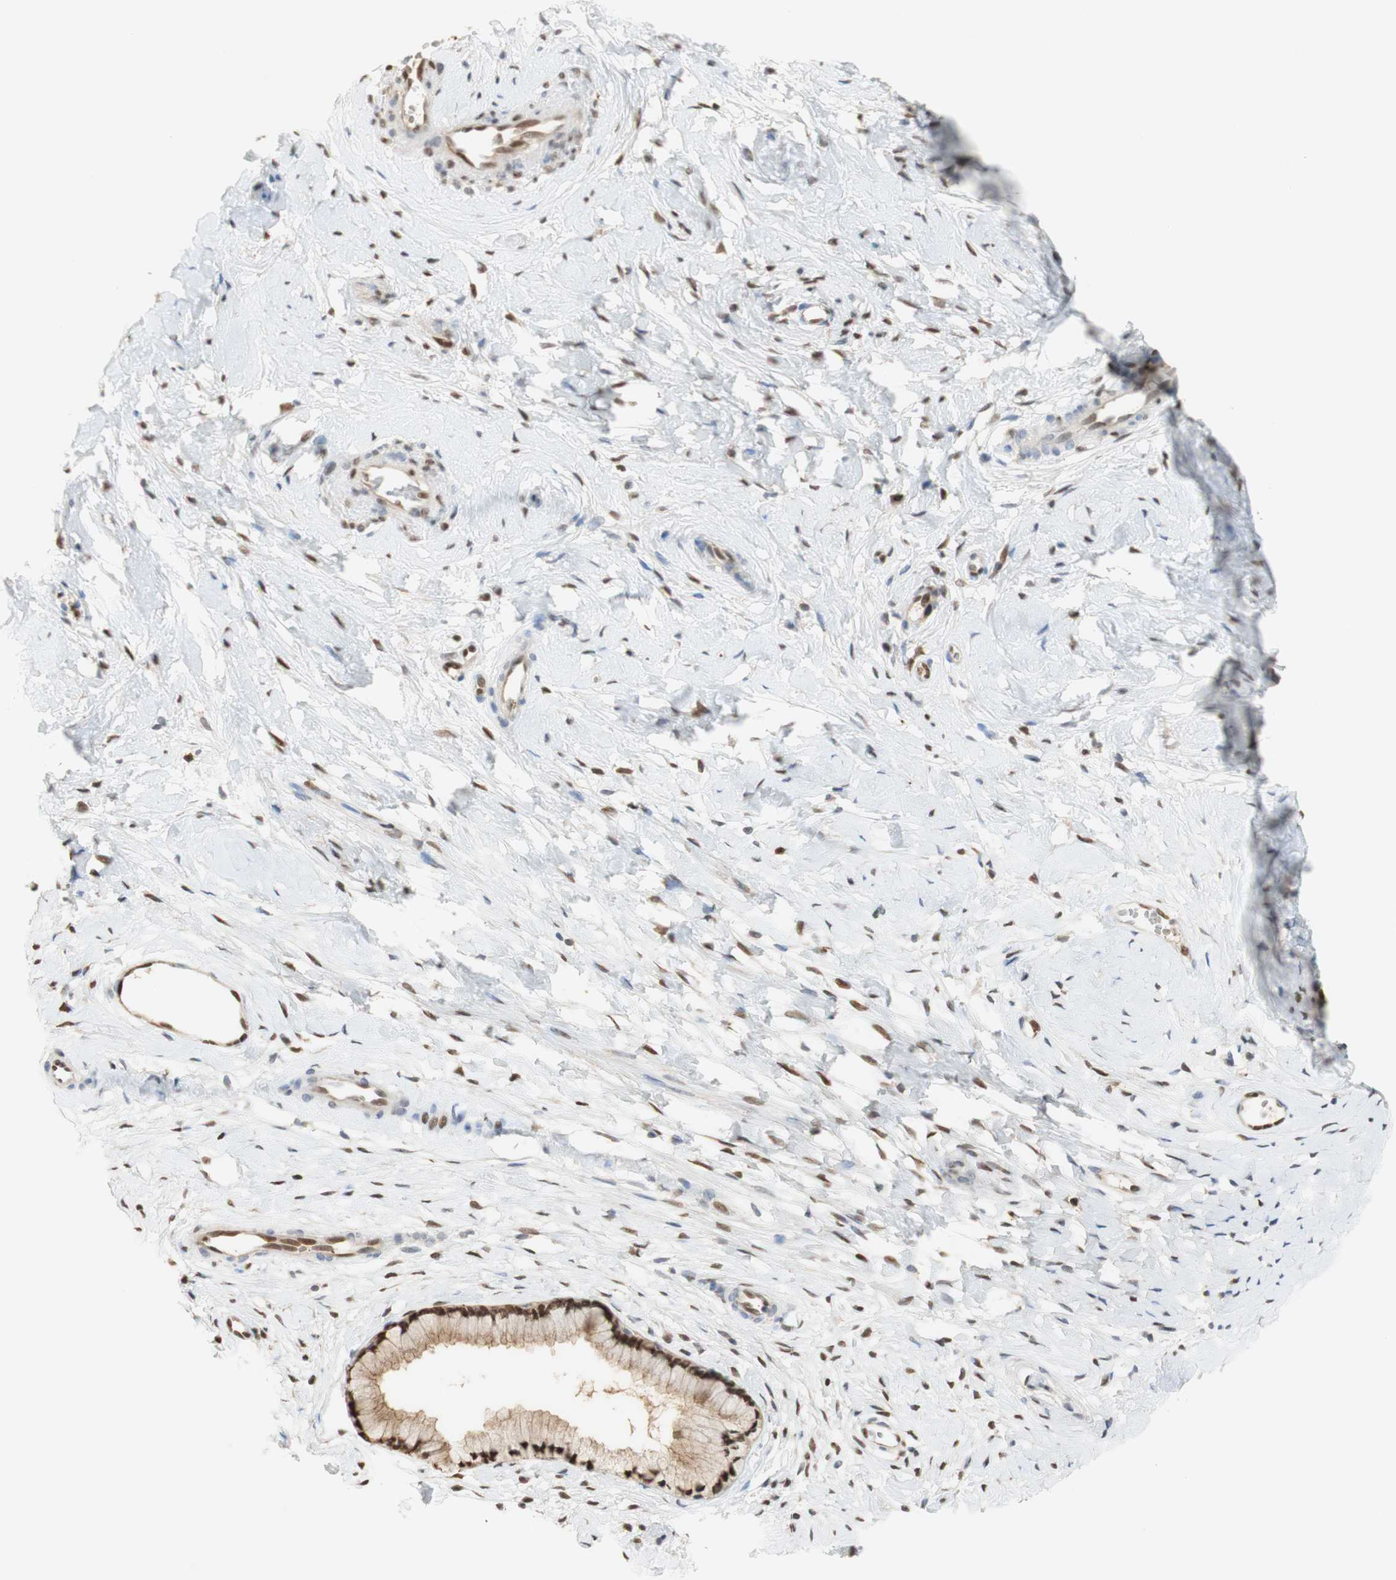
{"staining": {"intensity": "strong", "quantity": ">75%", "location": "cytoplasmic/membranous,nuclear"}, "tissue": "cervix", "cell_type": "Glandular cells", "image_type": "normal", "snomed": [{"axis": "morphology", "description": "Normal tissue, NOS"}, {"axis": "topography", "description": "Cervix"}], "caption": "A high amount of strong cytoplasmic/membranous,nuclear positivity is present in approximately >75% of glandular cells in unremarkable cervix. The staining was performed using DAB, with brown indicating positive protein expression. Nuclei are stained blue with hematoxylin.", "gene": "NAP1L4", "patient": {"sex": "female", "age": 65}}